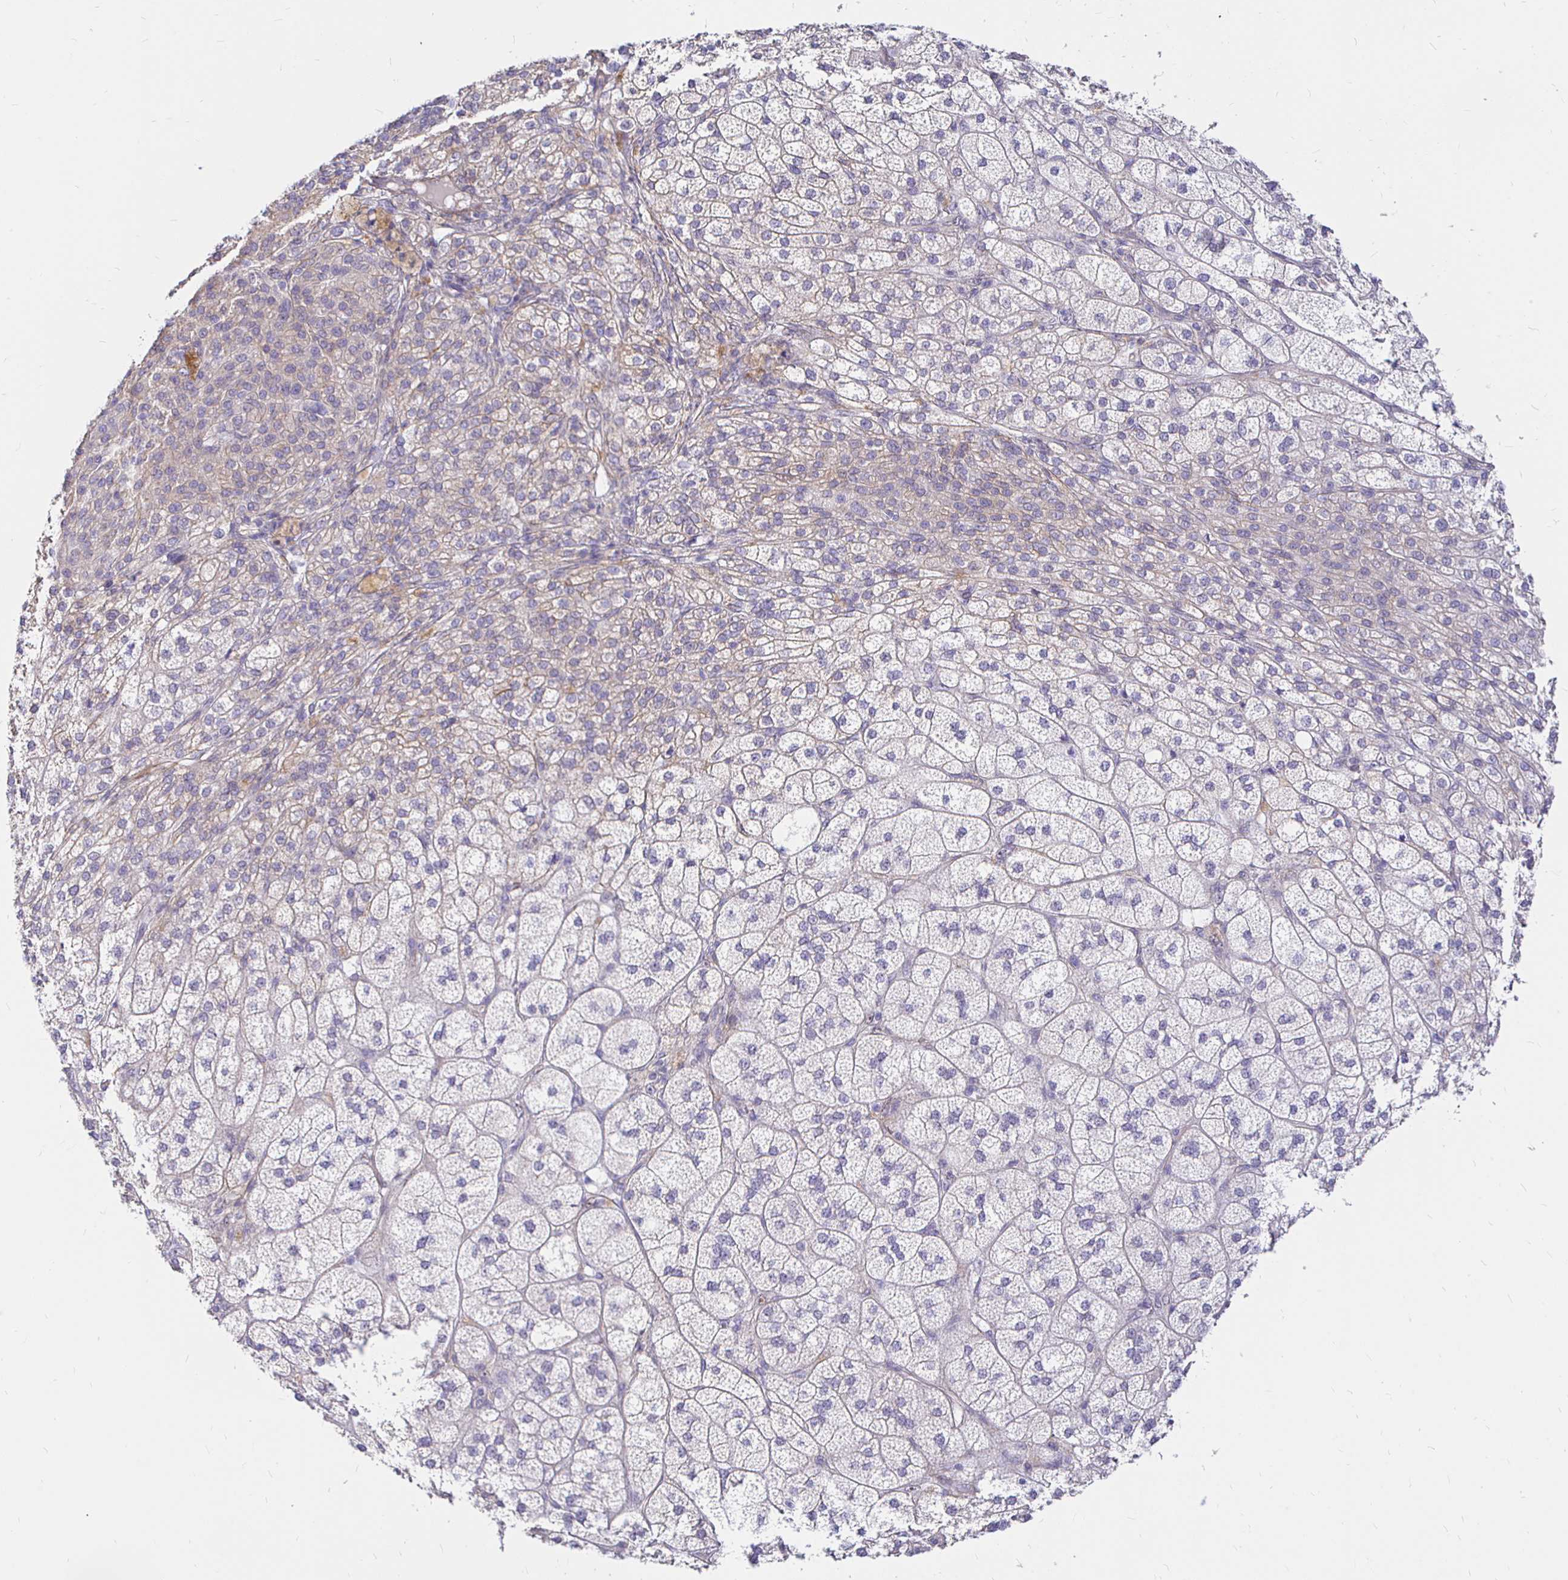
{"staining": {"intensity": "moderate", "quantity": "<25%", "location": "cytoplasmic/membranous"}, "tissue": "adrenal gland", "cell_type": "Glandular cells", "image_type": "normal", "snomed": [{"axis": "morphology", "description": "Normal tissue, NOS"}, {"axis": "topography", "description": "Adrenal gland"}], "caption": "Glandular cells show low levels of moderate cytoplasmic/membranous staining in about <25% of cells in unremarkable adrenal gland.", "gene": "PALM2AKAP2", "patient": {"sex": "female", "age": 60}}